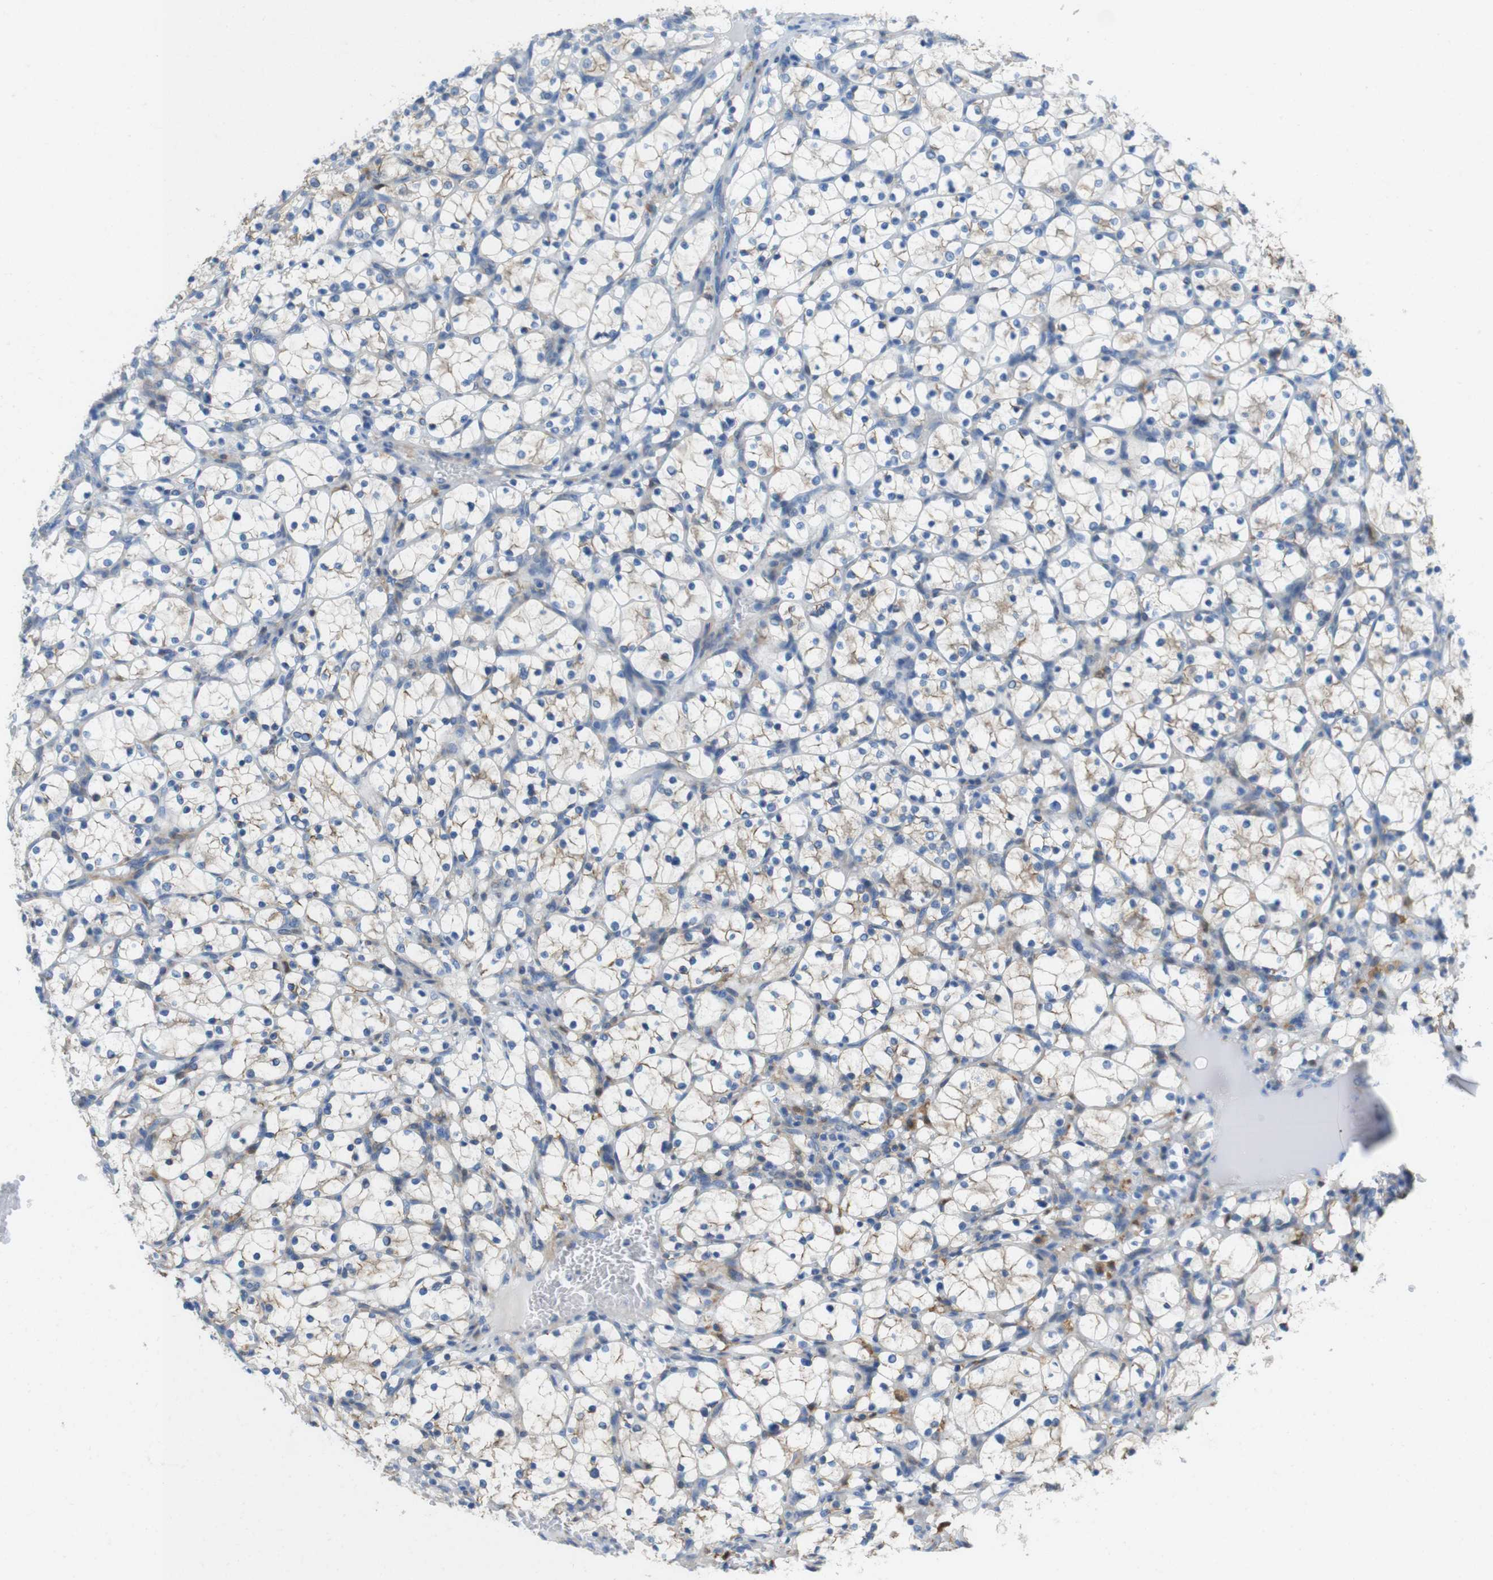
{"staining": {"intensity": "weak", "quantity": "25%-75%", "location": "cytoplasmic/membranous"}, "tissue": "renal cancer", "cell_type": "Tumor cells", "image_type": "cancer", "snomed": [{"axis": "morphology", "description": "Adenocarcinoma, NOS"}, {"axis": "topography", "description": "Kidney"}], "caption": "High-magnification brightfield microscopy of renal cancer (adenocarcinoma) stained with DAB (brown) and counterstained with hematoxylin (blue). tumor cells exhibit weak cytoplasmic/membranous positivity is identified in approximately25%-75% of cells.", "gene": "CLMN", "patient": {"sex": "female", "age": 69}}